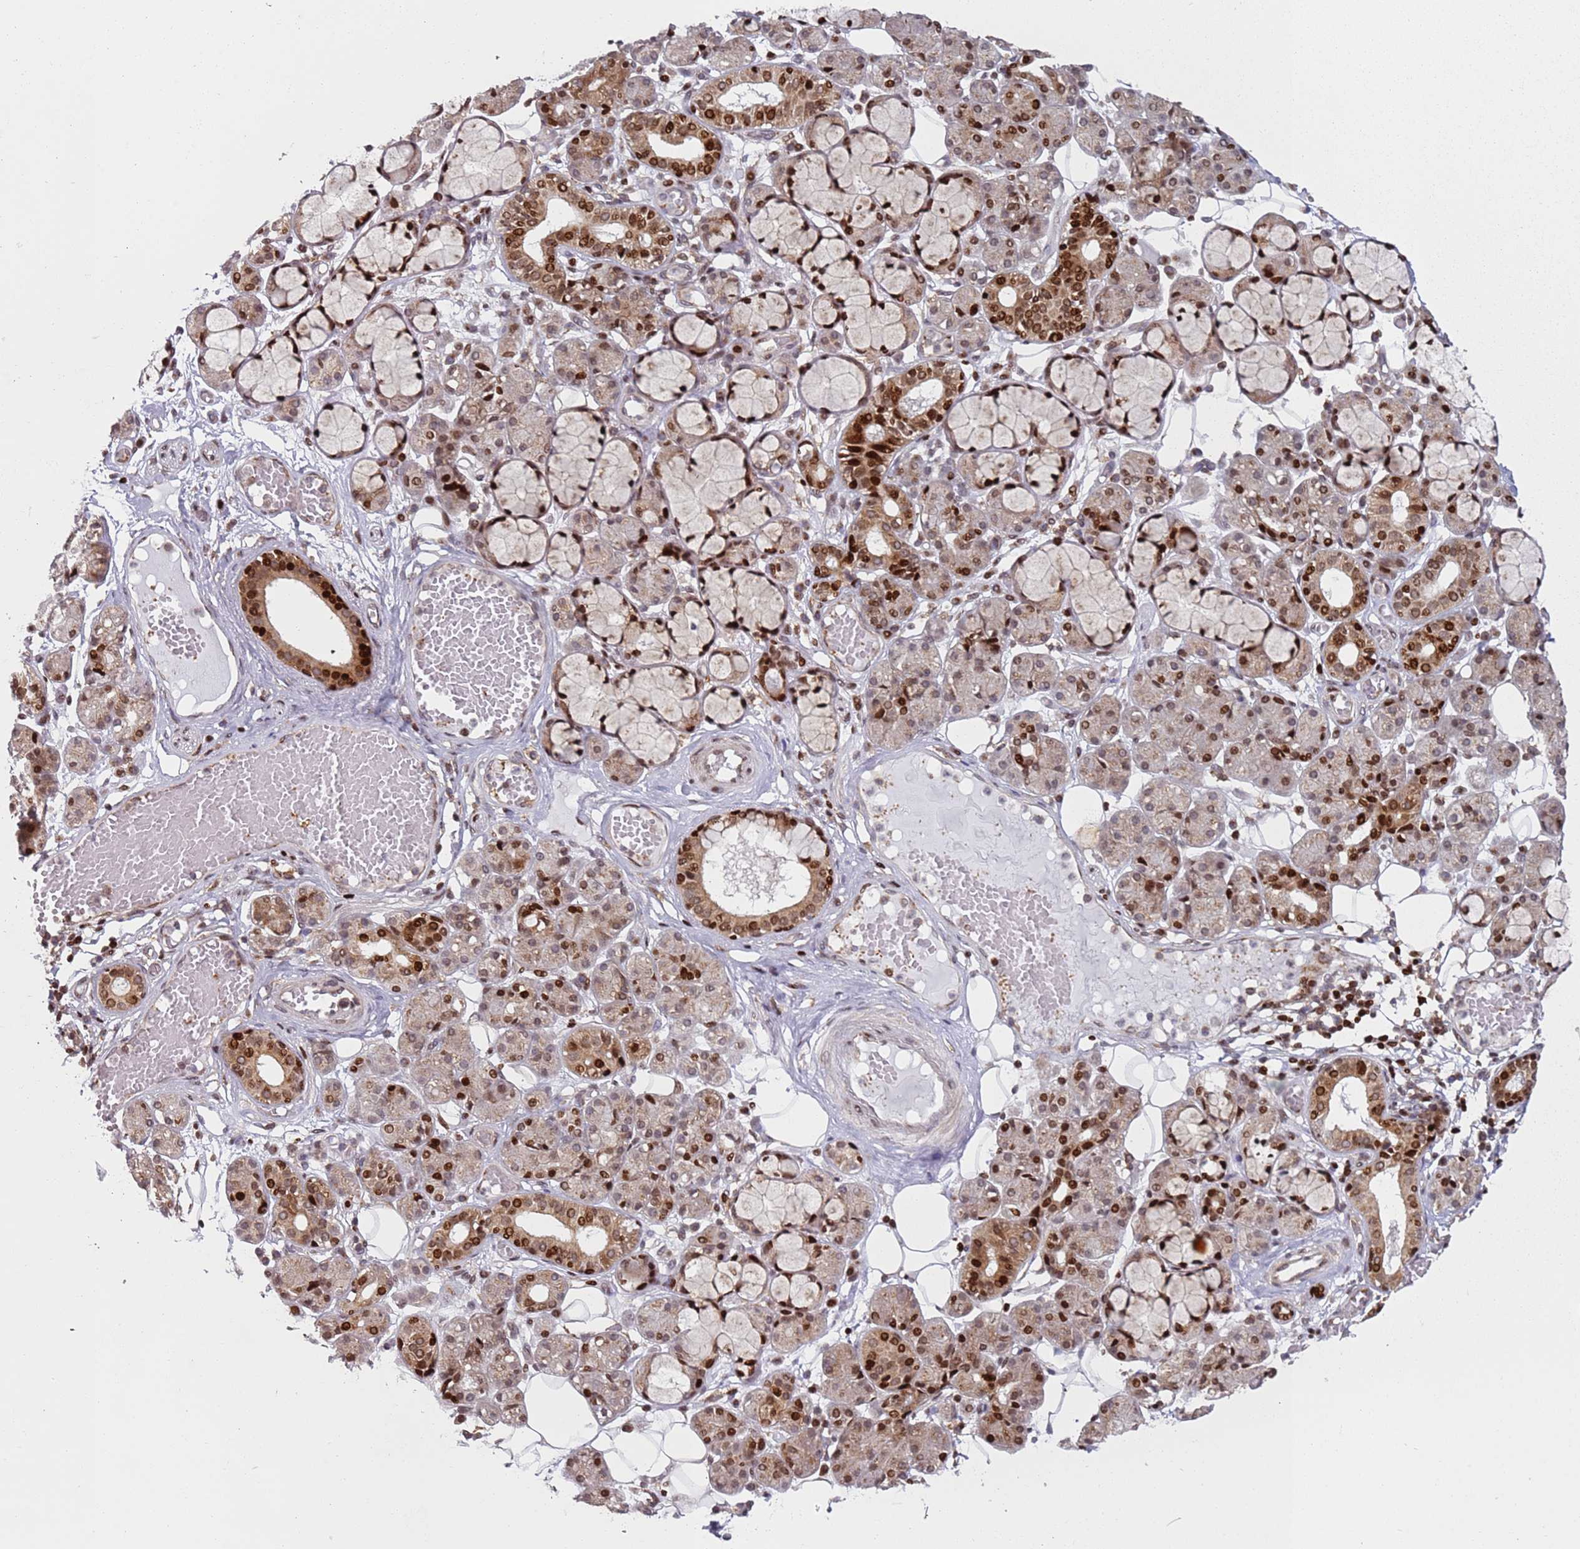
{"staining": {"intensity": "strong", "quantity": "25%-75%", "location": "cytoplasmic/membranous,nuclear"}, "tissue": "salivary gland", "cell_type": "Glandular cells", "image_type": "normal", "snomed": [{"axis": "morphology", "description": "Normal tissue, NOS"}, {"axis": "topography", "description": "Salivary gland"}], "caption": "High-magnification brightfield microscopy of unremarkable salivary gland stained with DAB (brown) and counterstained with hematoxylin (blue). glandular cells exhibit strong cytoplasmic/membranous,nuclear expression is seen in about25%-75% of cells.", "gene": "HNRNPLL", "patient": {"sex": "male", "age": 63}}